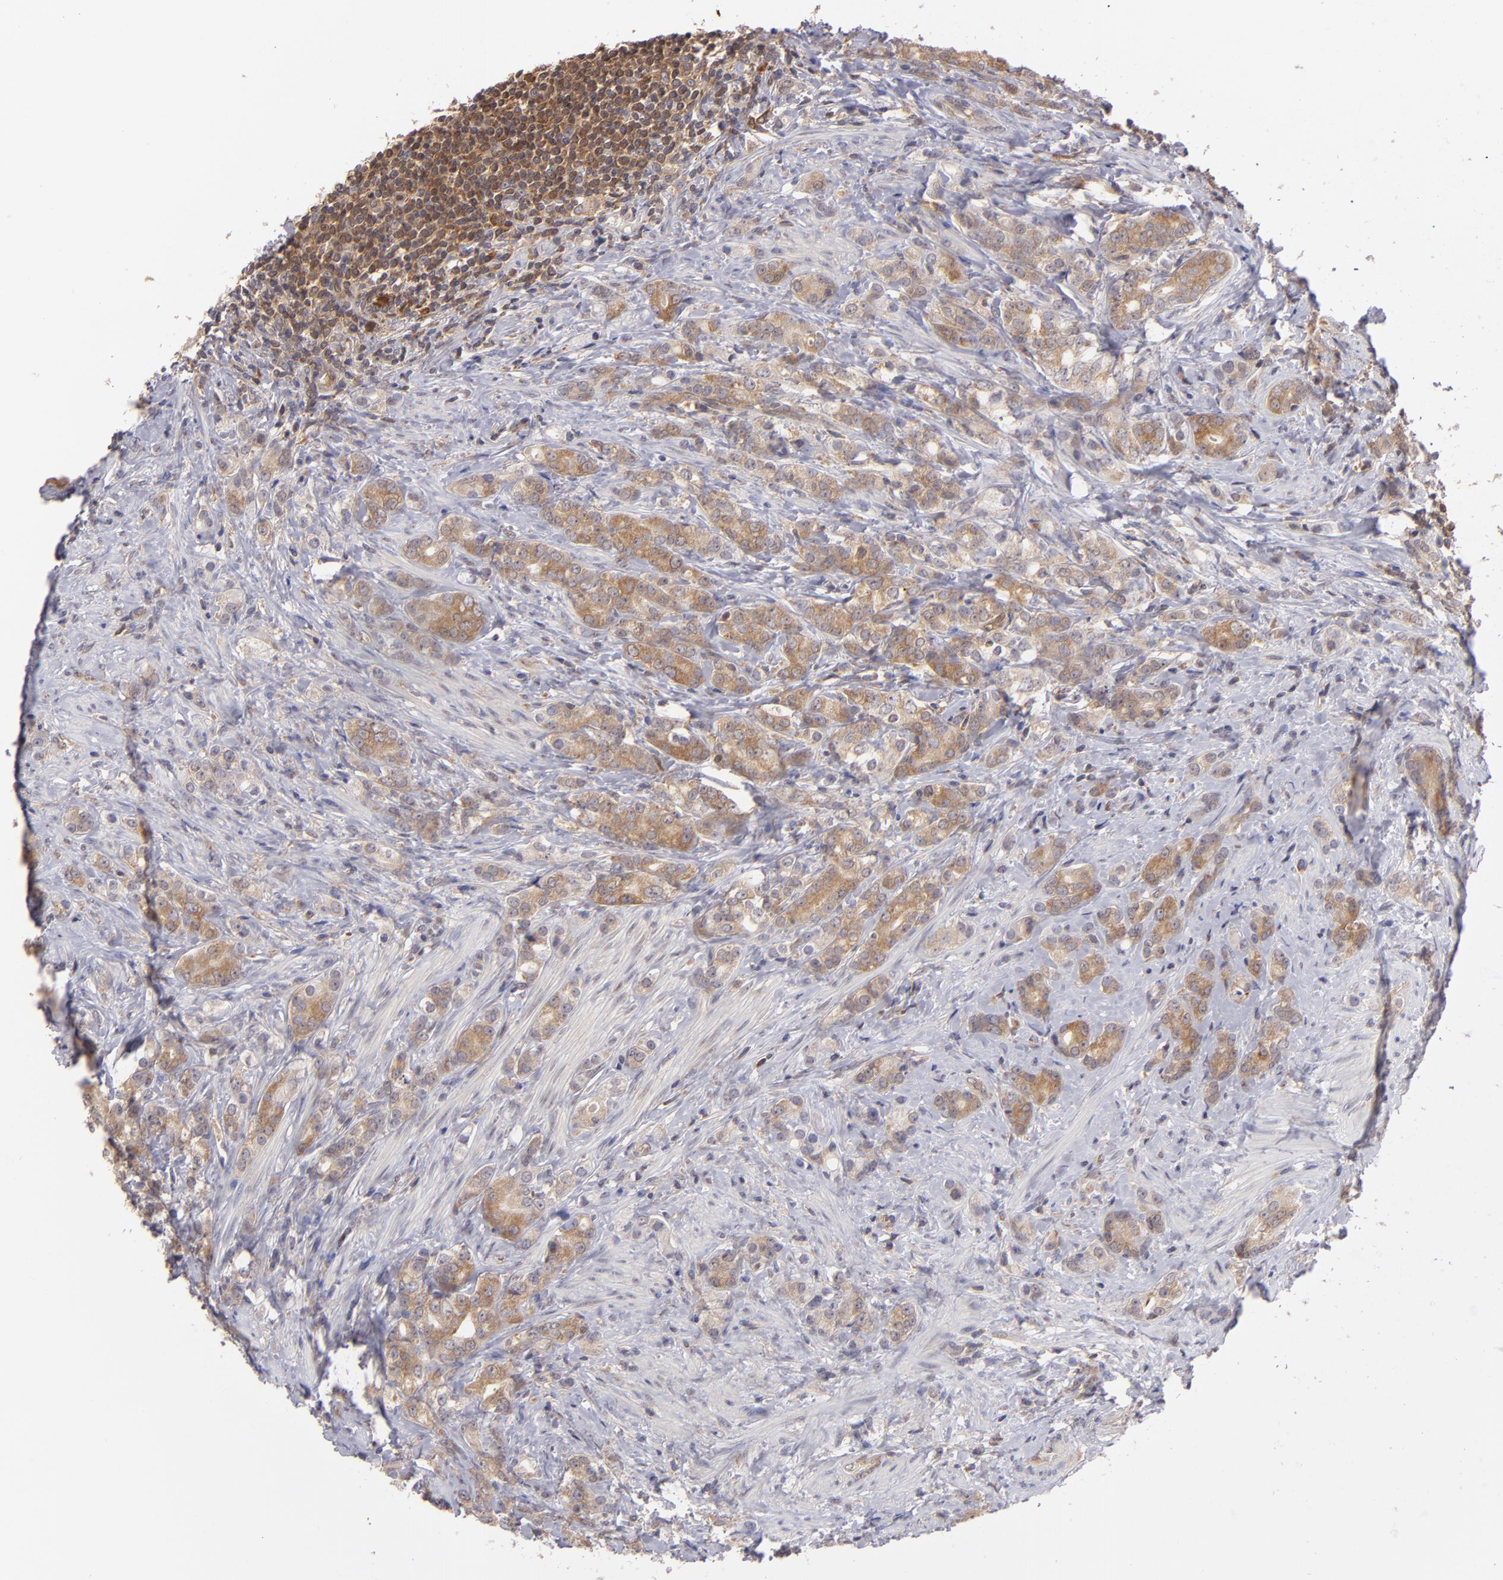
{"staining": {"intensity": "strong", "quantity": ">75%", "location": "cytoplasmic/membranous"}, "tissue": "prostate cancer", "cell_type": "Tumor cells", "image_type": "cancer", "snomed": [{"axis": "morphology", "description": "Adenocarcinoma, Medium grade"}, {"axis": "topography", "description": "Prostate"}], "caption": "A brown stain highlights strong cytoplasmic/membranous expression of a protein in human adenocarcinoma (medium-grade) (prostate) tumor cells.", "gene": "PTPN13", "patient": {"sex": "male", "age": 59}}